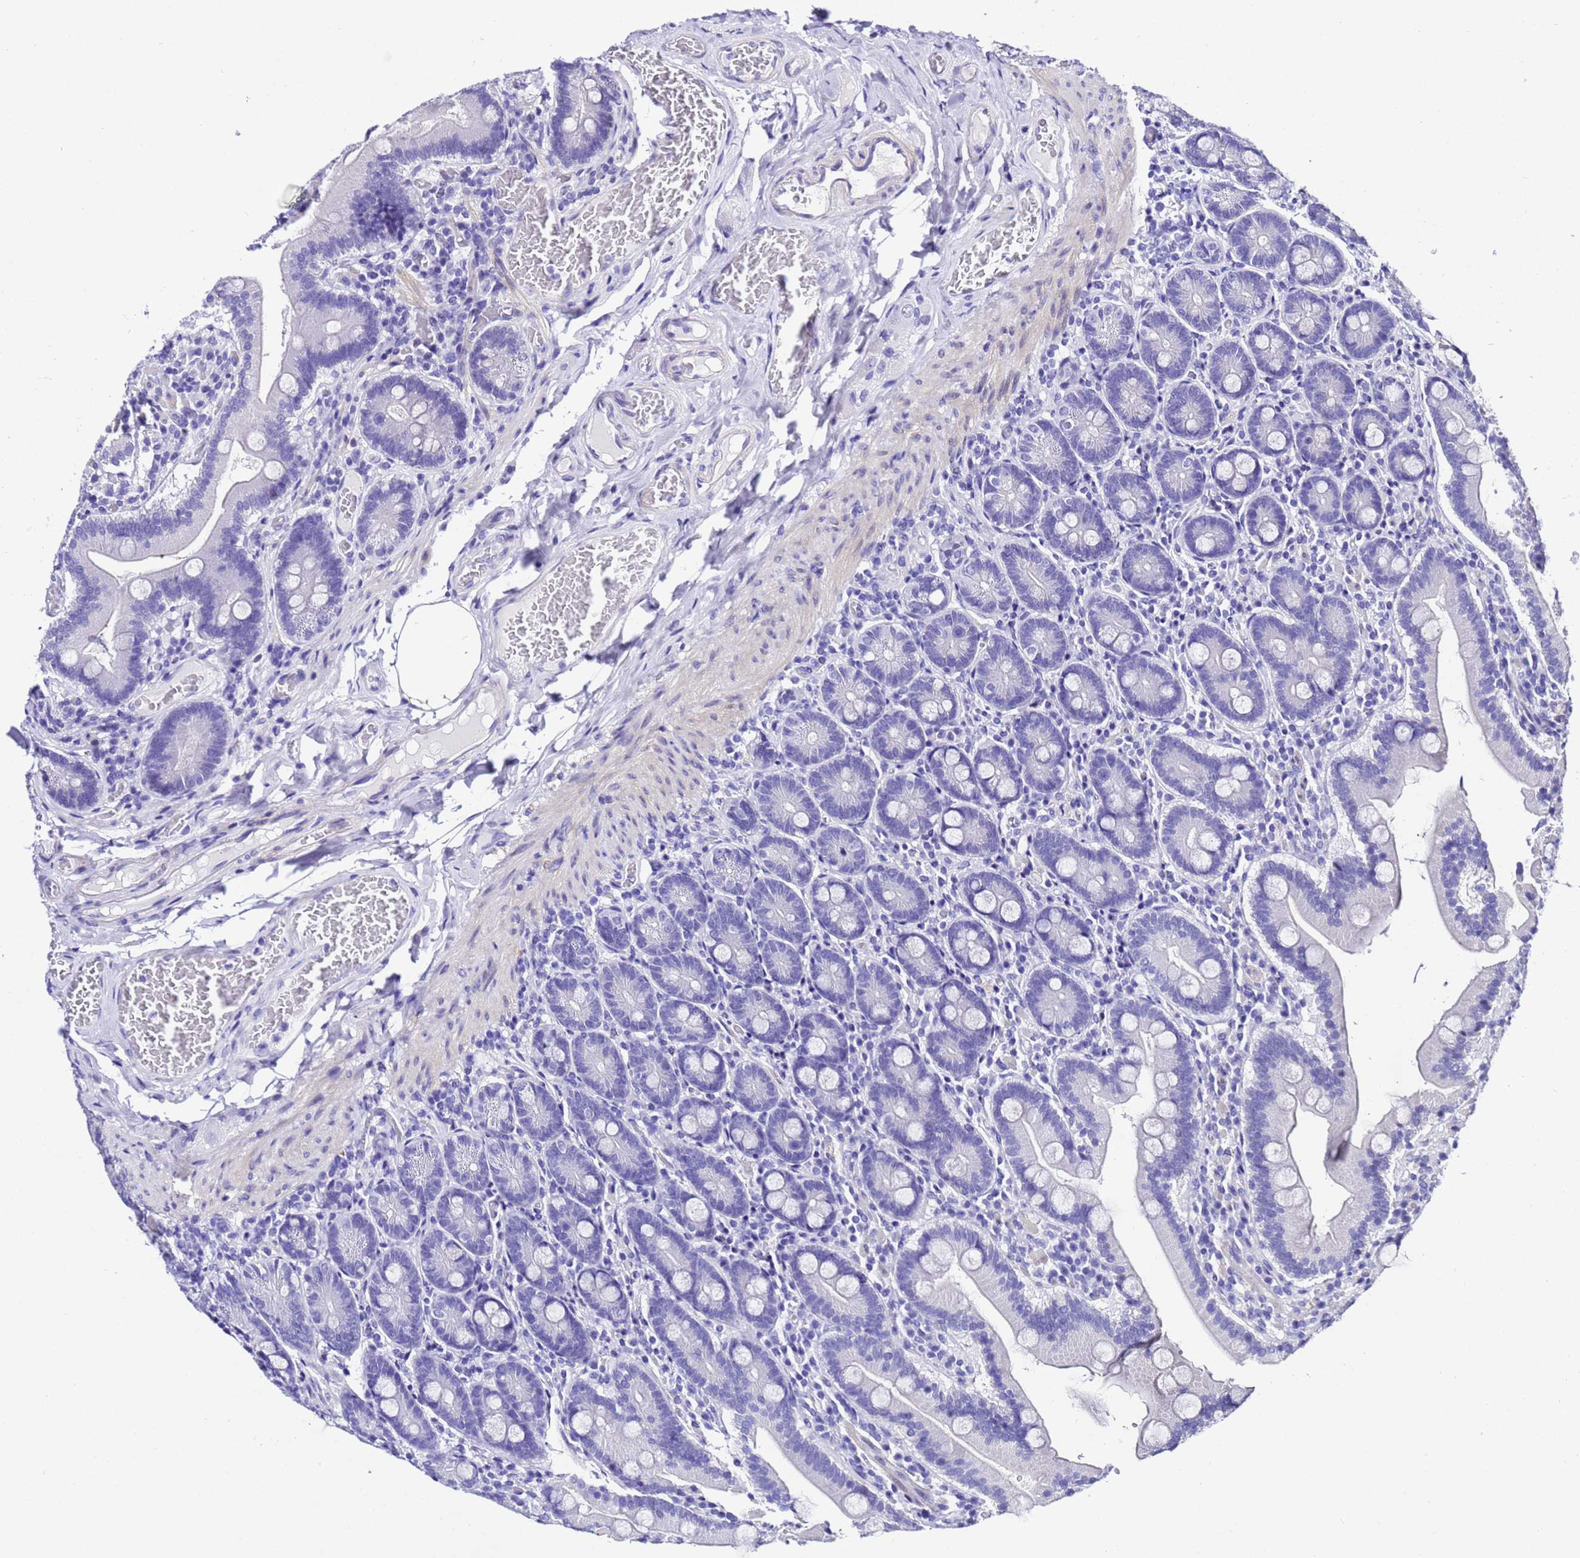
{"staining": {"intensity": "negative", "quantity": "none", "location": "none"}, "tissue": "duodenum", "cell_type": "Glandular cells", "image_type": "normal", "snomed": [{"axis": "morphology", "description": "Normal tissue, NOS"}, {"axis": "topography", "description": "Duodenum"}], "caption": "Immunohistochemical staining of normal human duodenum shows no significant expression in glandular cells.", "gene": "ZNF417", "patient": {"sex": "female", "age": 62}}